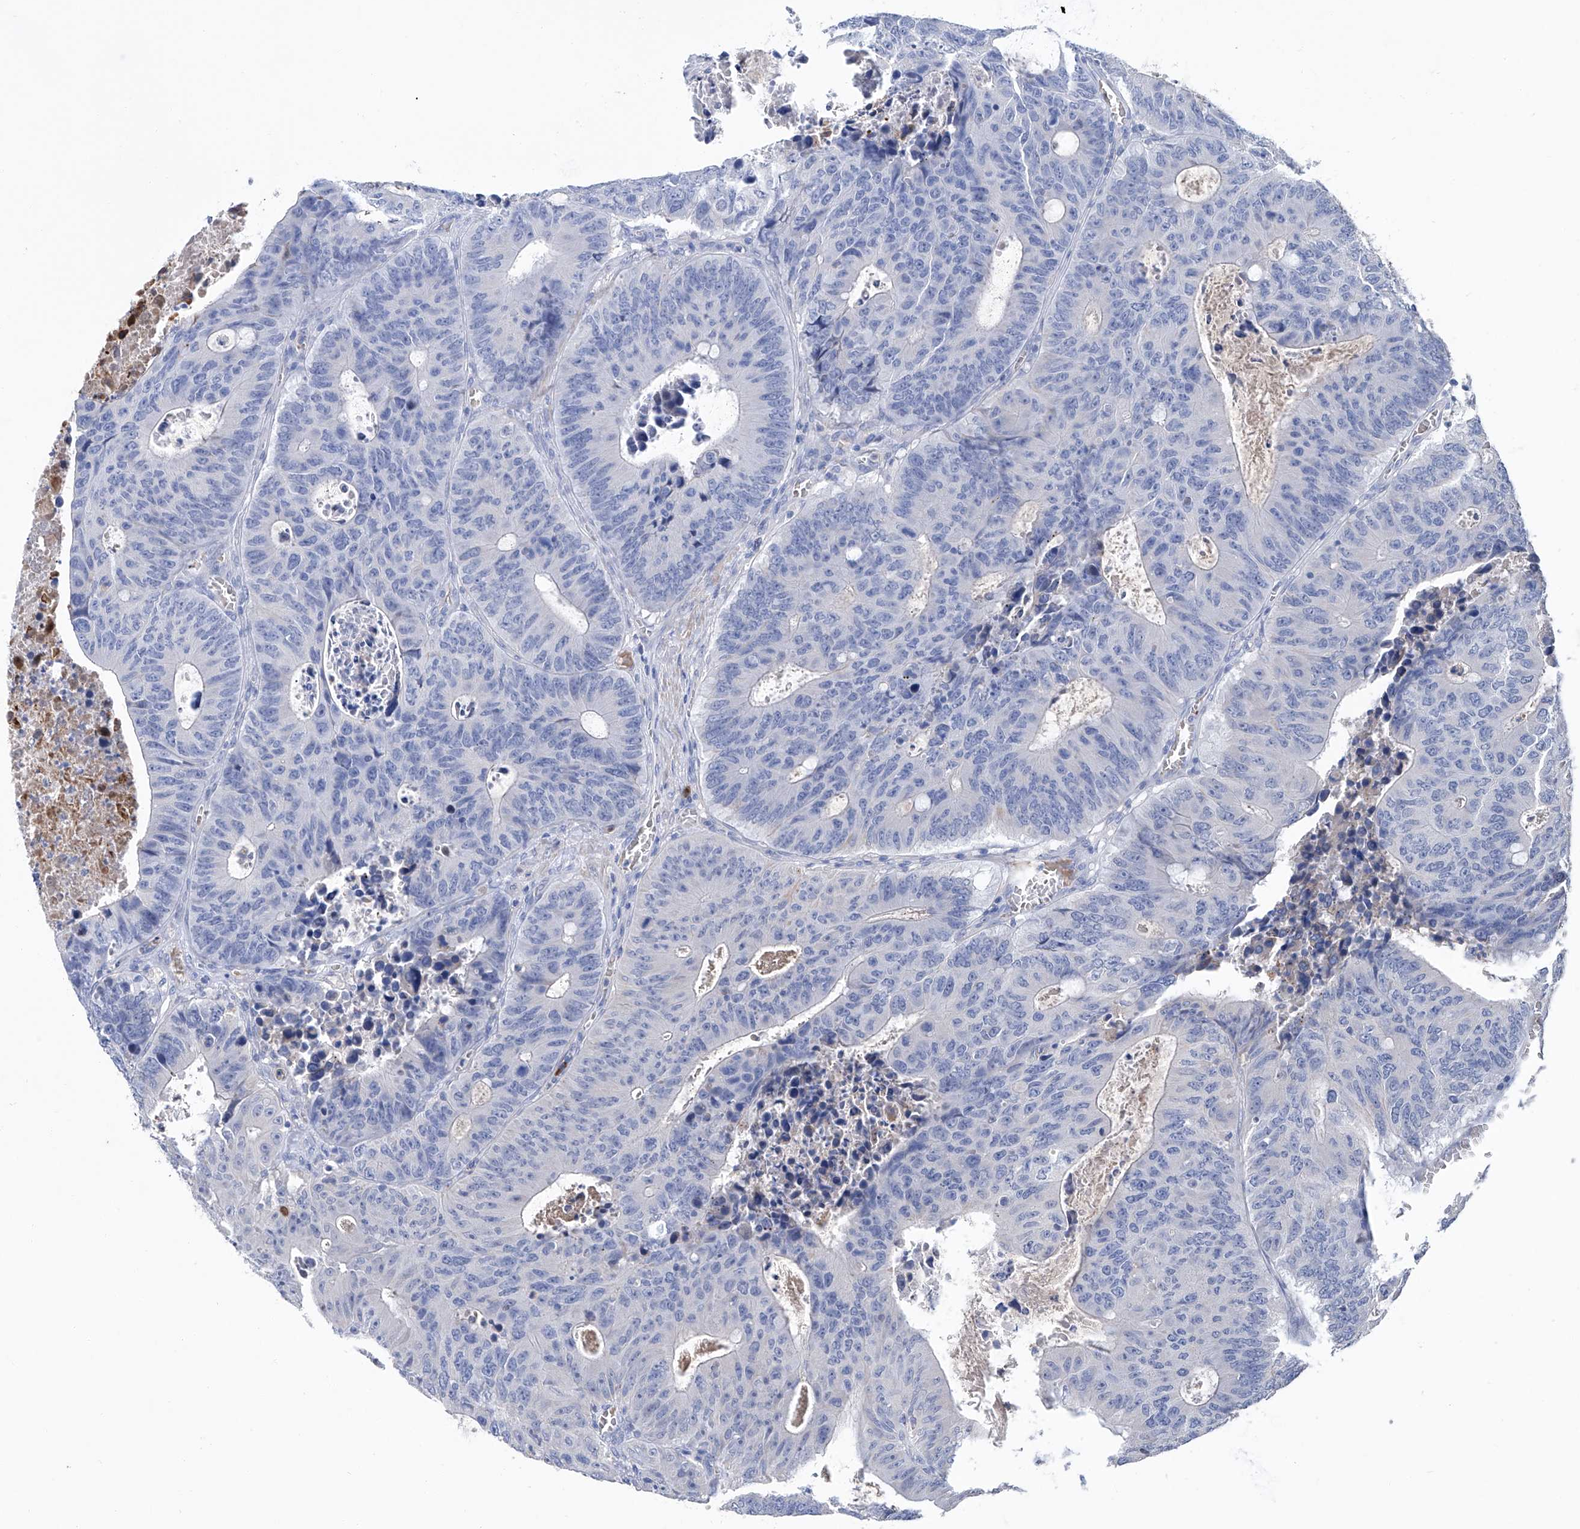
{"staining": {"intensity": "negative", "quantity": "none", "location": "none"}, "tissue": "colorectal cancer", "cell_type": "Tumor cells", "image_type": "cancer", "snomed": [{"axis": "morphology", "description": "Adenocarcinoma, NOS"}, {"axis": "topography", "description": "Colon"}], "caption": "The immunohistochemistry (IHC) histopathology image has no significant expression in tumor cells of colorectal adenocarcinoma tissue.", "gene": "GPT", "patient": {"sex": "male", "age": 87}}